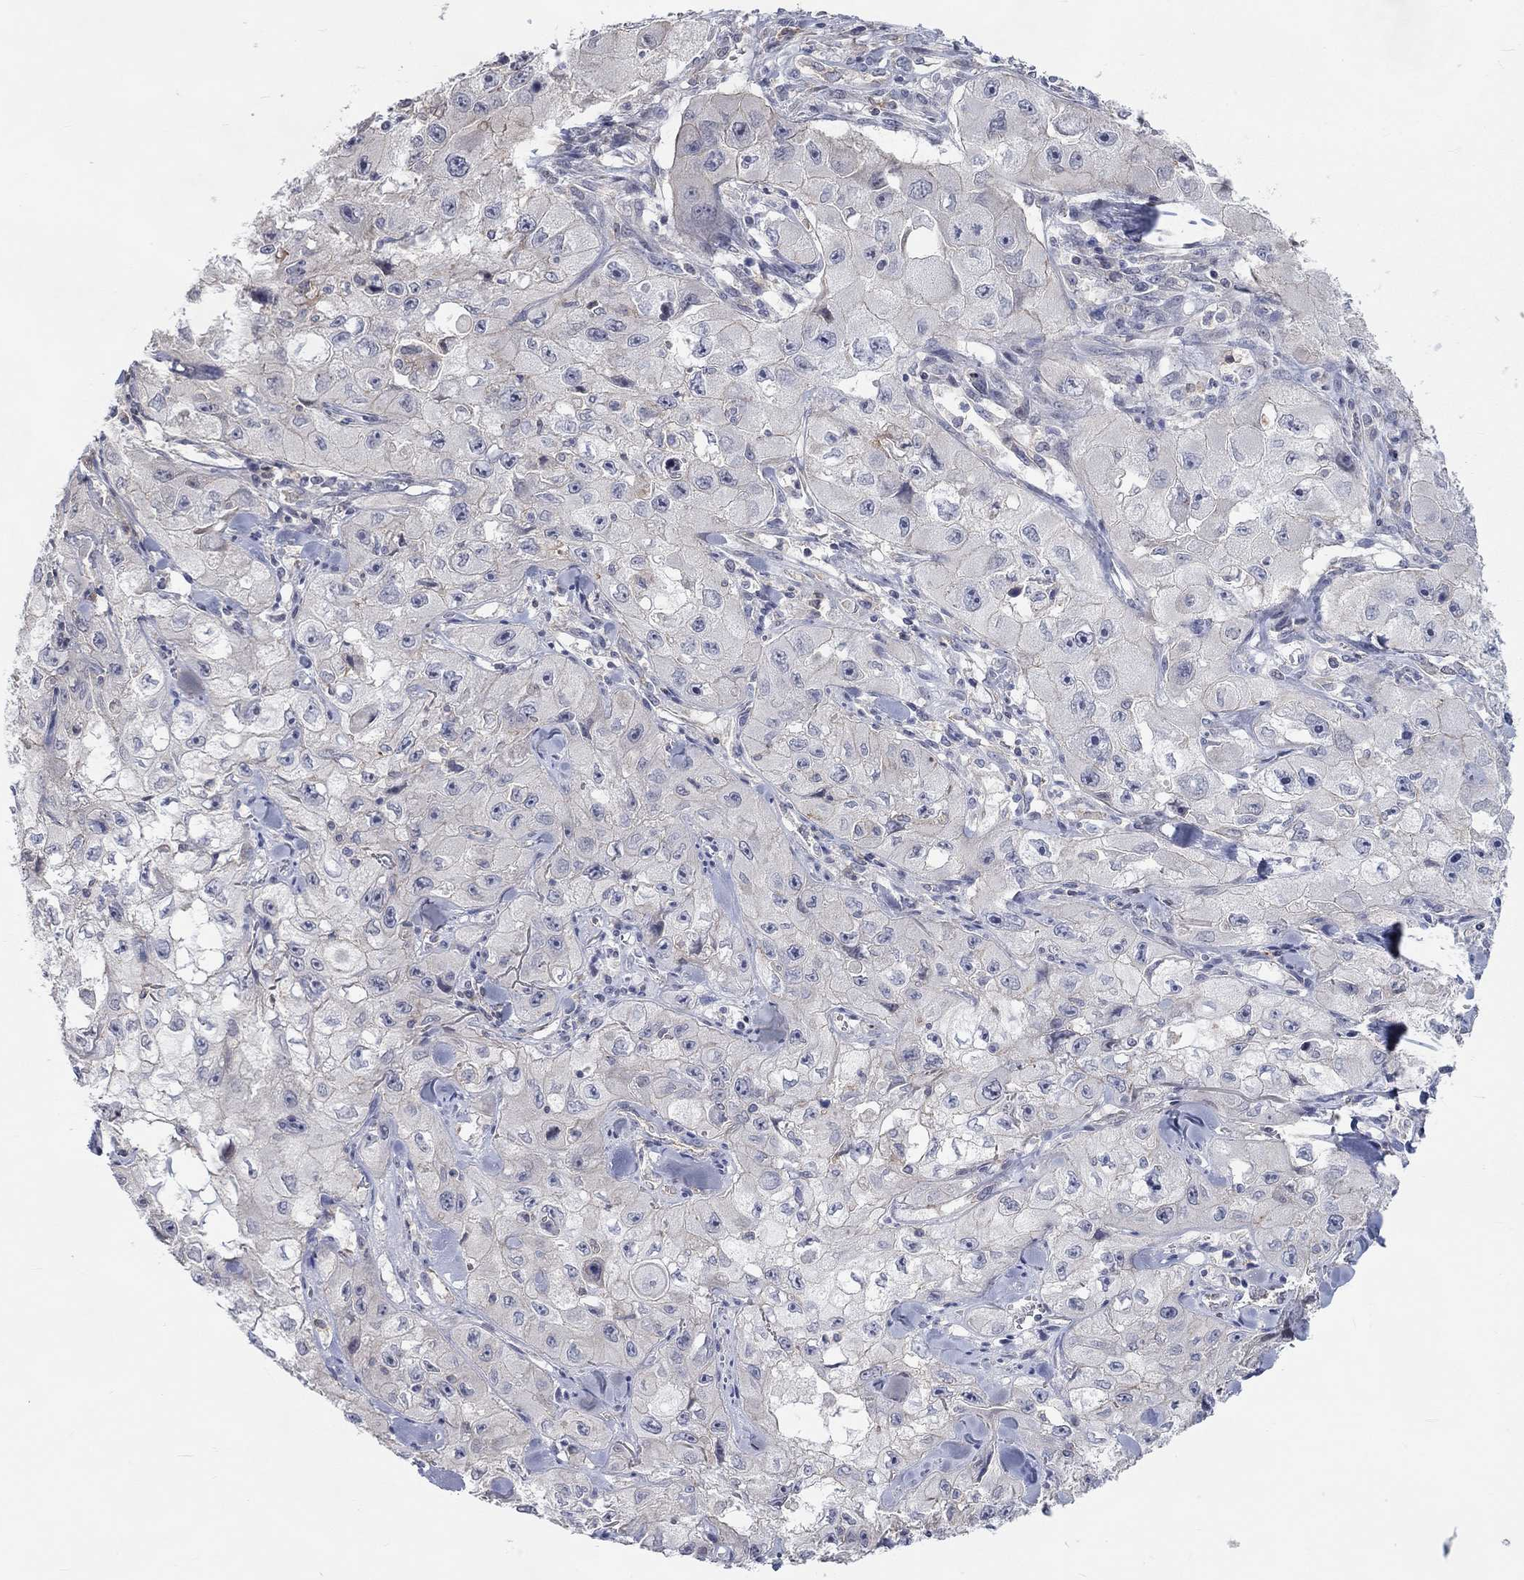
{"staining": {"intensity": "weak", "quantity": "<25%", "location": "cytoplasmic/membranous"}, "tissue": "skin cancer", "cell_type": "Tumor cells", "image_type": "cancer", "snomed": [{"axis": "morphology", "description": "Squamous cell carcinoma, NOS"}, {"axis": "topography", "description": "Skin"}, {"axis": "topography", "description": "Subcutis"}], "caption": "This is an IHC histopathology image of skin cancer (squamous cell carcinoma). There is no staining in tumor cells.", "gene": "PCDHGA10", "patient": {"sex": "male", "age": 73}}